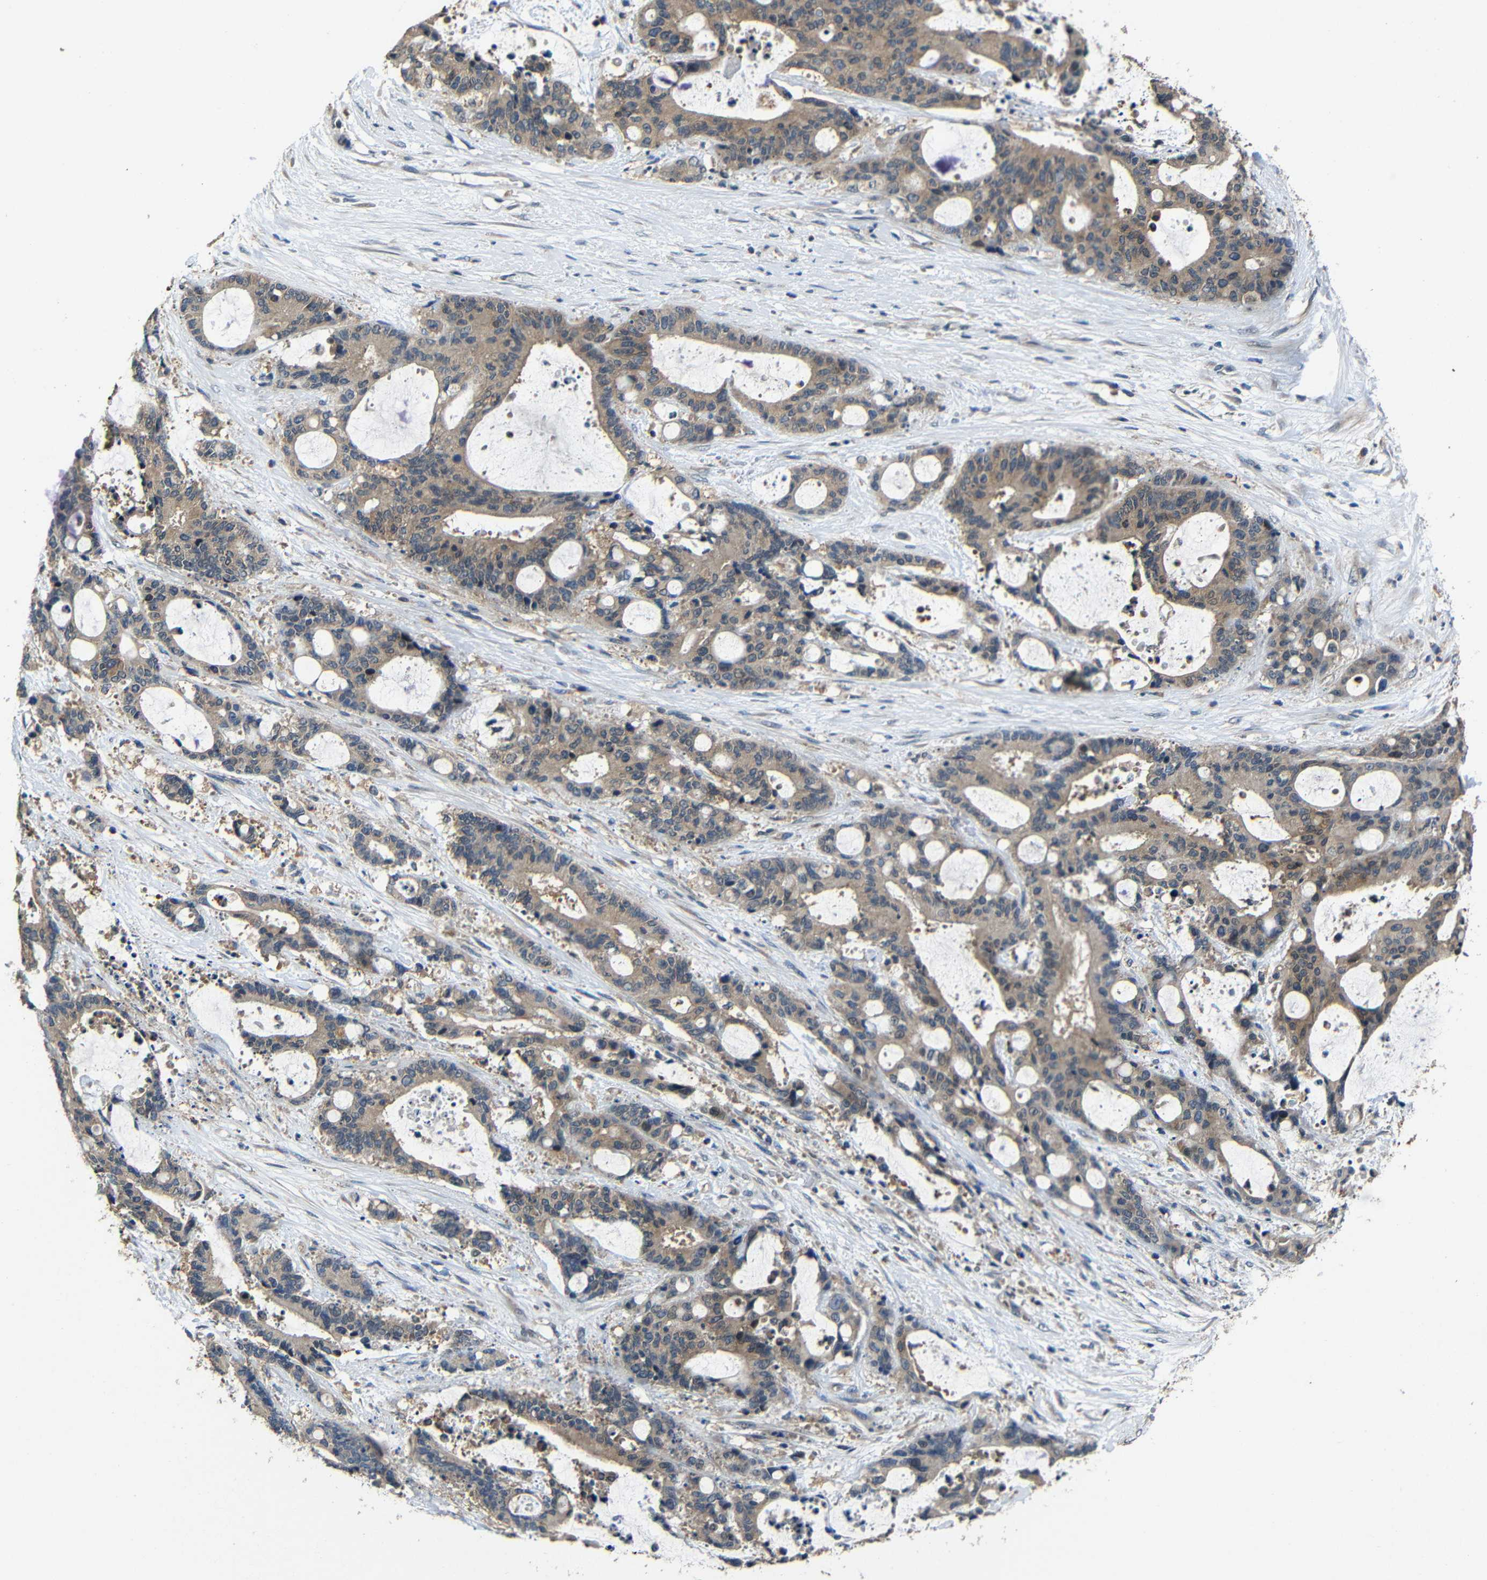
{"staining": {"intensity": "moderate", "quantity": ">75%", "location": "cytoplasmic/membranous"}, "tissue": "liver cancer", "cell_type": "Tumor cells", "image_type": "cancer", "snomed": [{"axis": "morphology", "description": "Normal tissue, NOS"}, {"axis": "morphology", "description": "Cholangiocarcinoma"}, {"axis": "topography", "description": "Liver"}, {"axis": "topography", "description": "Peripheral nerve tissue"}], "caption": "A histopathology image of human cholangiocarcinoma (liver) stained for a protein demonstrates moderate cytoplasmic/membranous brown staining in tumor cells.", "gene": "C6orf89", "patient": {"sex": "female", "age": 73}}